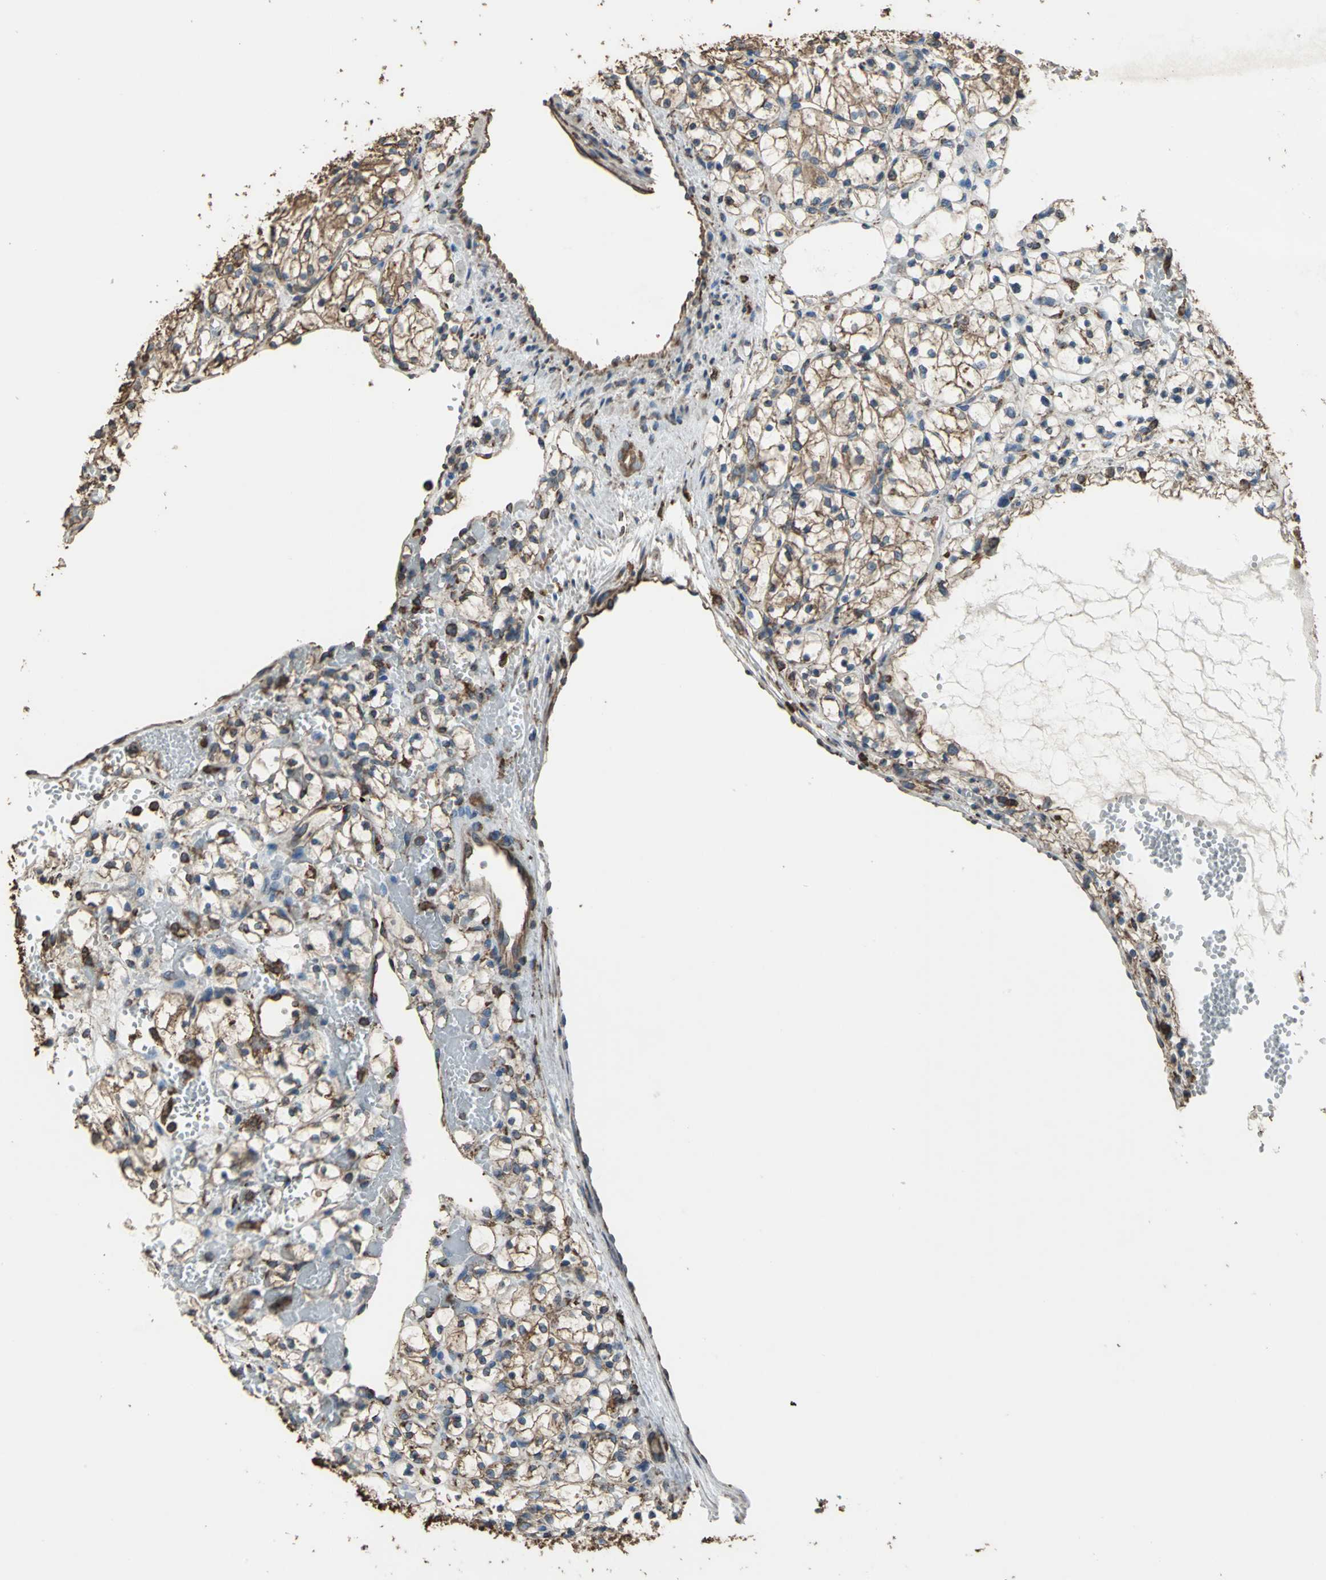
{"staining": {"intensity": "moderate", "quantity": ">75%", "location": "cytoplasmic/membranous"}, "tissue": "renal cancer", "cell_type": "Tumor cells", "image_type": "cancer", "snomed": [{"axis": "morphology", "description": "Adenocarcinoma, NOS"}, {"axis": "topography", "description": "Kidney"}], "caption": "Brown immunohistochemical staining in renal adenocarcinoma exhibits moderate cytoplasmic/membranous staining in approximately >75% of tumor cells.", "gene": "GPANK1", "patient": {"sex": "female", "age": 60}}